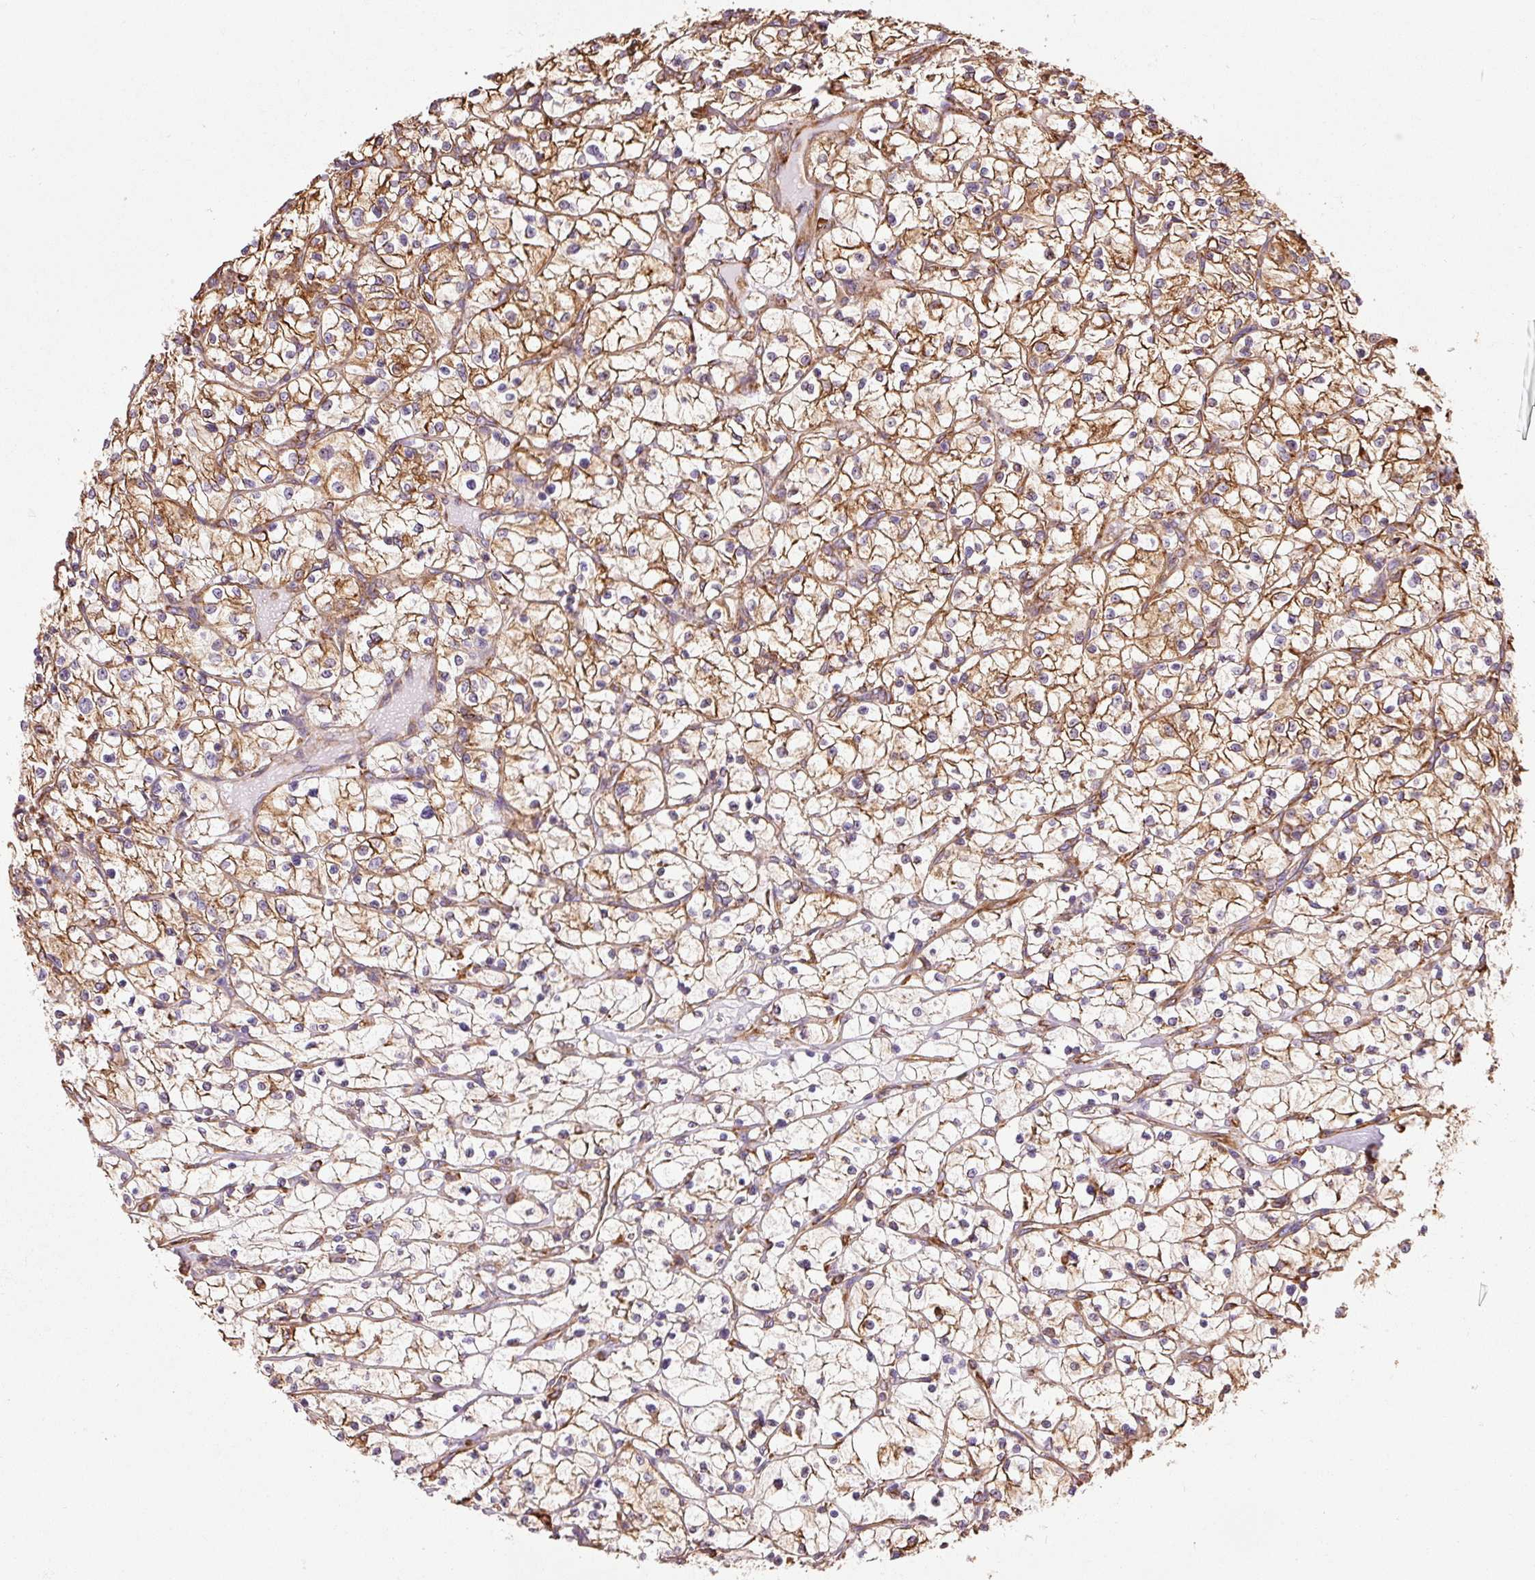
{"staining": {"intensity": "moderate", "quantity": ">75%", "location": "cytoplasmic/membranous"}, "tissue": "renal cancer", "cell_type": "Tumor cells", "image_type": "cancer", "snomed": [{"axis": "morphology", "description": "Adenocarcinoma, NOS"}, {"axis": "topography", "description": "Kidney"}], "caption": "Brown immunohistochemical staining in human renal adenocarcinoma displays moderate cytoplasmic/membranous positivity in about >75% of tumor cells.", "gene": "KLC1", "patient": {"sex": "female", "age": 64}}